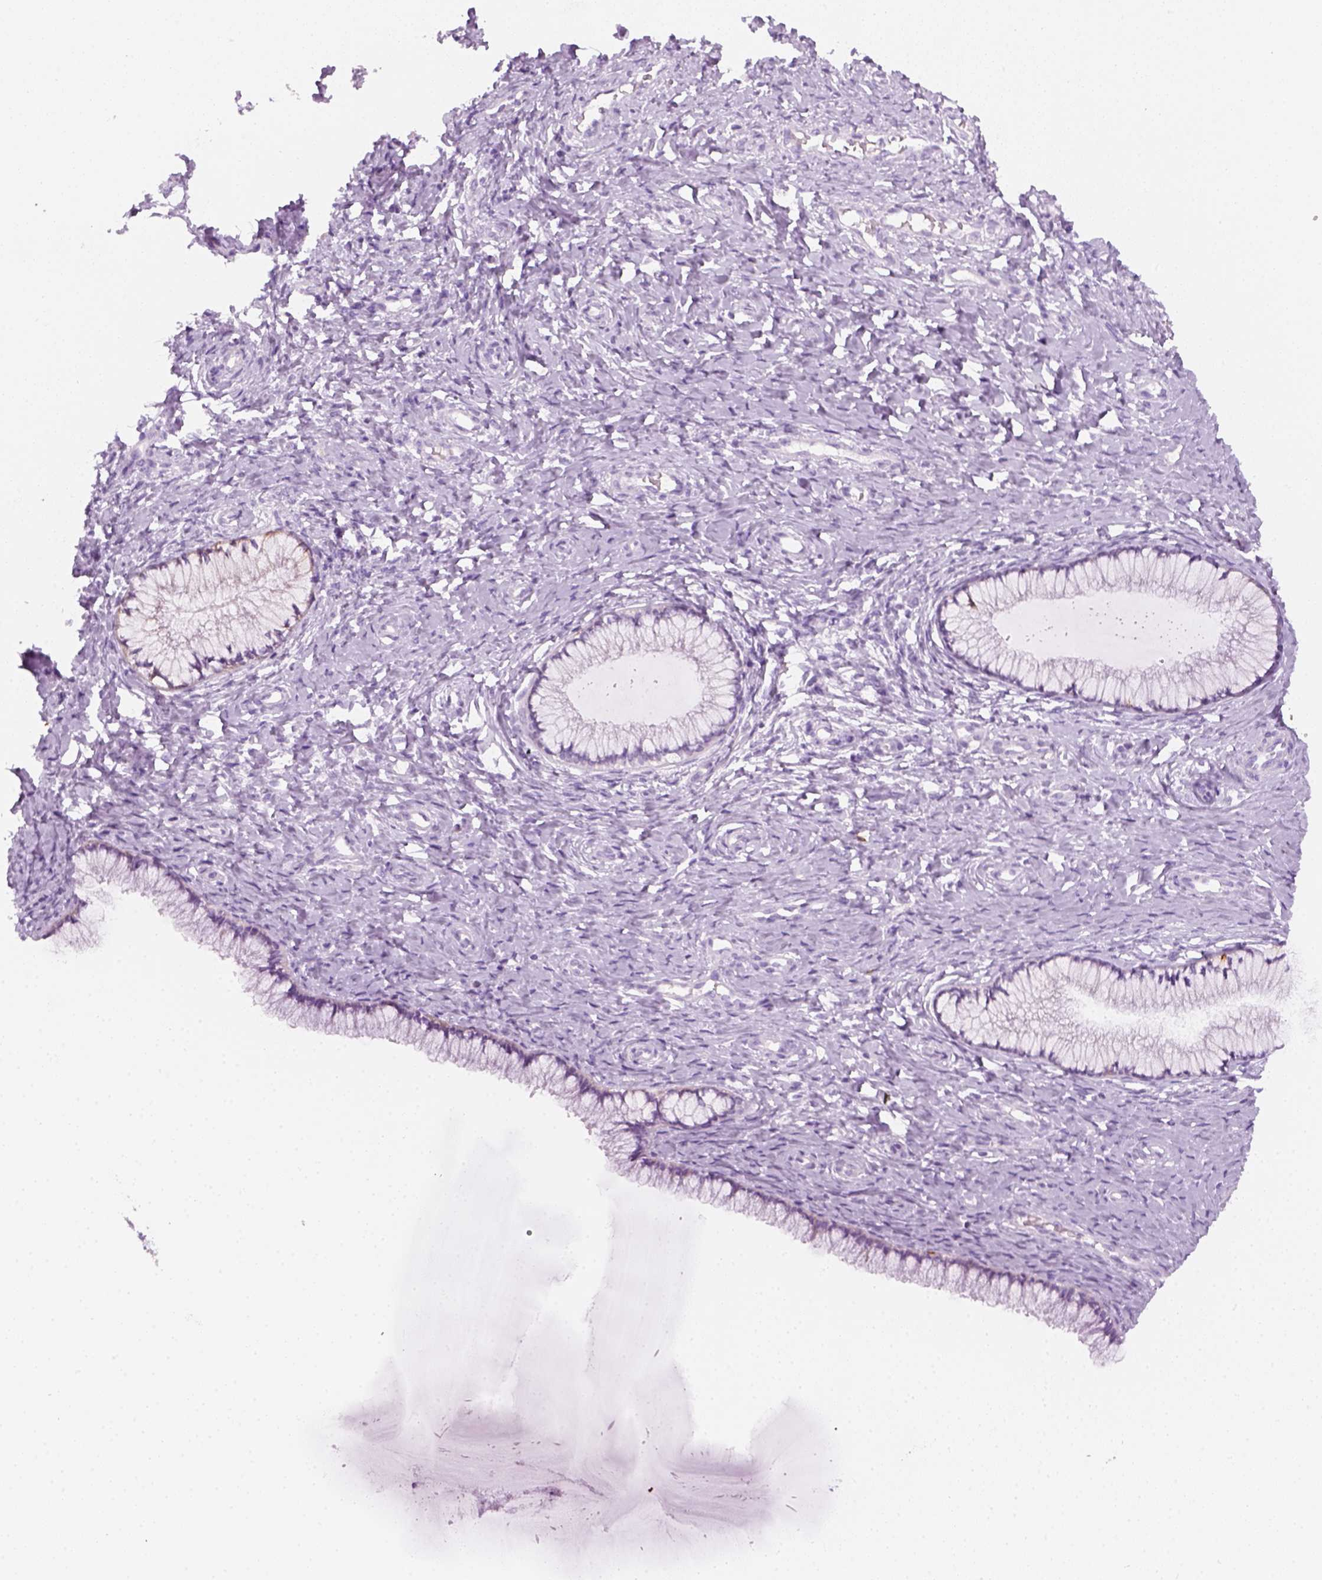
{"staining": {"intensity": "negative", "quantity": "none", "location": "none"}, "tissue": "cervix", "cell_type": "Glandular cells", "image_type": "normal", "snomed": [{"axis": "morphology", "description": "Normal tissue, NOS"}, {"axis": "topography", "description": "Cervix"}], "caption": "This image is of benign cervix stained with immunohistochemistry (IHC) to label a protein in brown with the nuclei are counter-stained blue. There is no positivity in glandular cells. (Brightfield microscopy of DAB immunohistochemistry at high magnification).", "gene": "AQP3", "patient": {"sex": "female", "age": 37}}